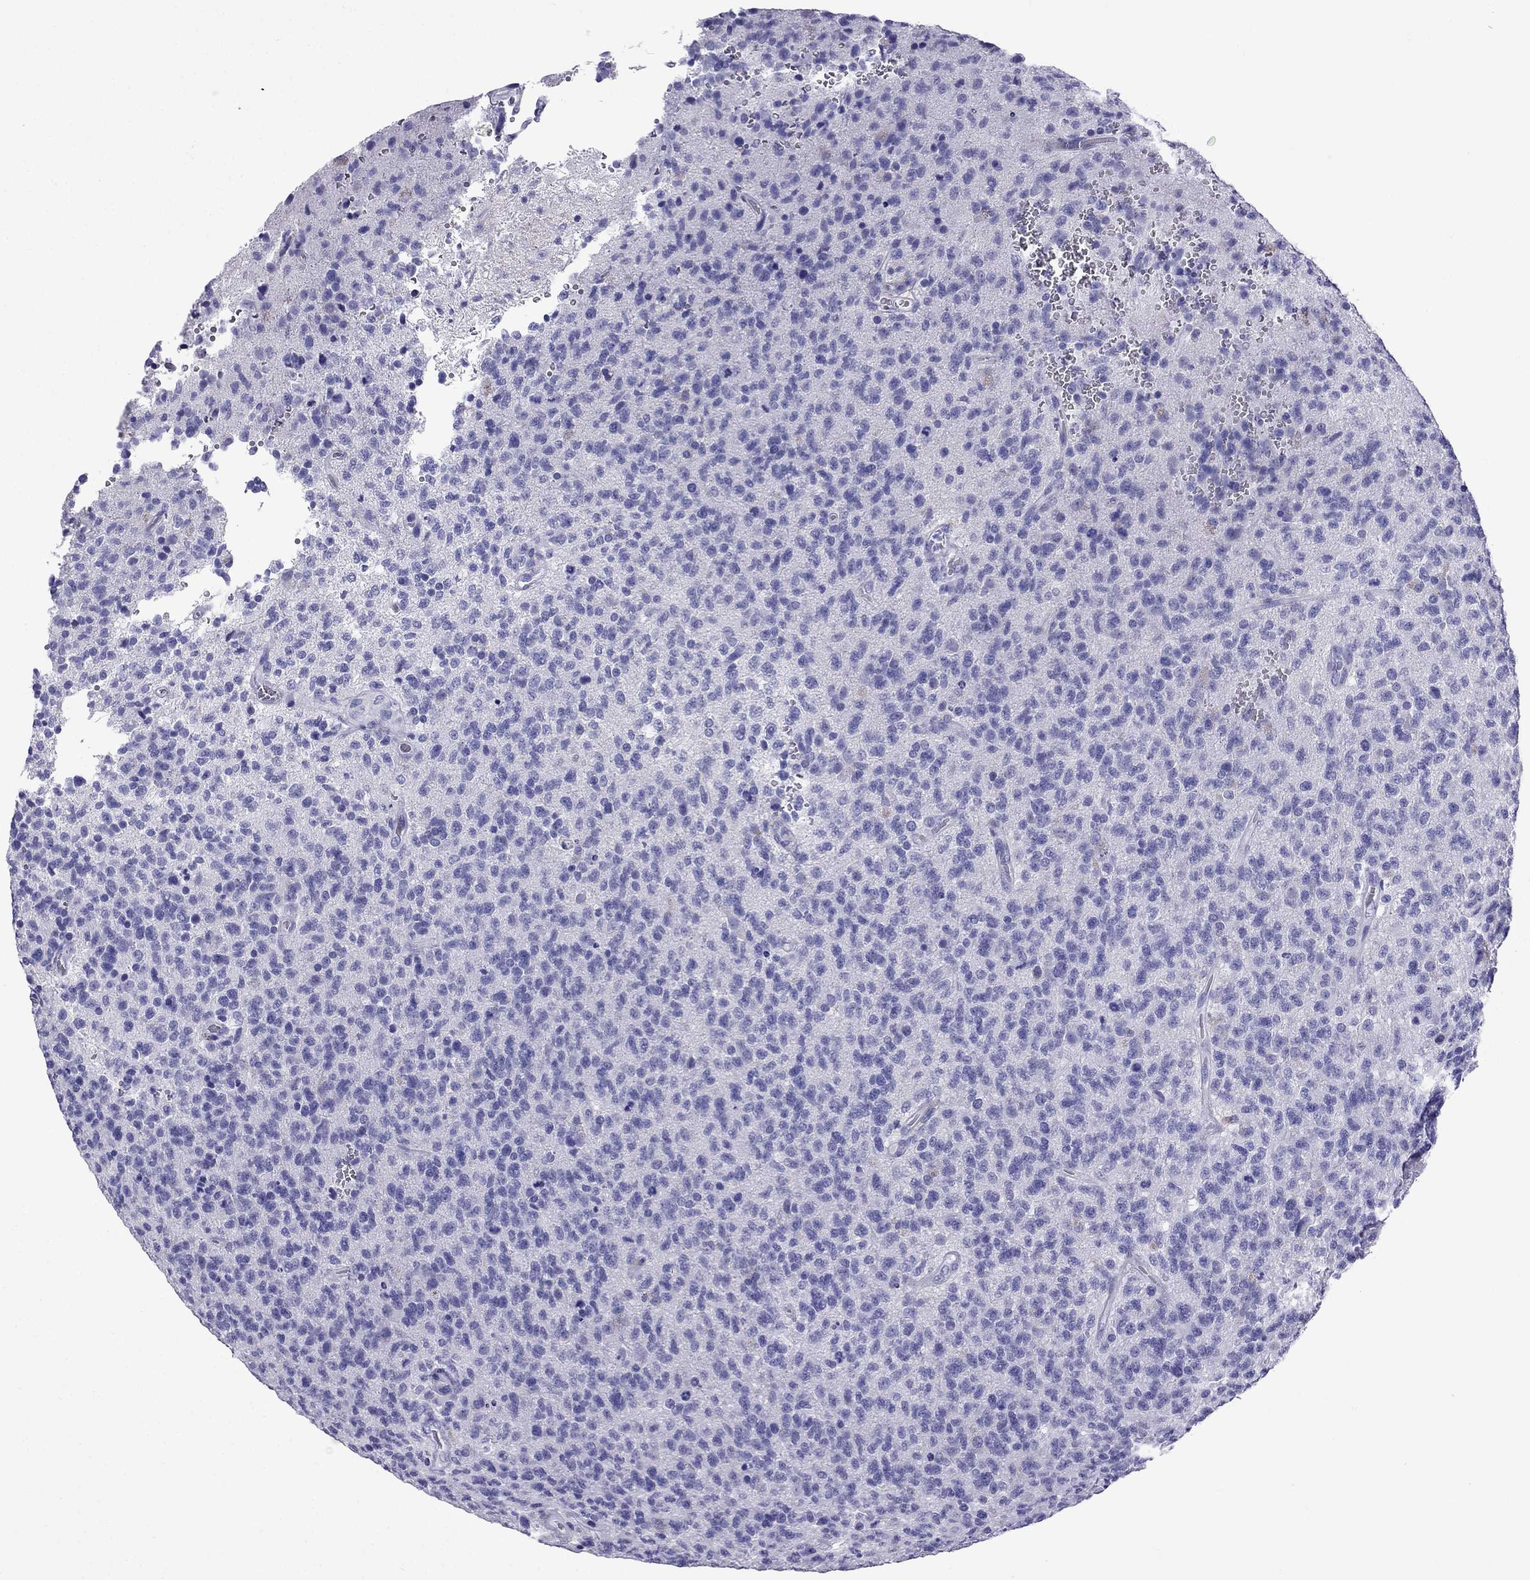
{"staining": {"intensity": "negative", "quantity": "none", "location": "none"}, "tissue": "glioma", "cell_type": "Tumor cells", "image_type": "cancer", "snomed": [{"axis": "morphology", "description": "Glioma, malignant, High grade"}, {"axis": "topography", "description": "Brain"}], "caption": "High power microscopy image of an IHC image of glioma, revealing no significant expression in tumor cells. (DAB (3,3'-diaminobenzidine) immunohistochemistry (IHC) visualized using brightfield microscopy, high magnification).", "gene": "ARR3", "patient": {"sex": "male", "age": 56}}